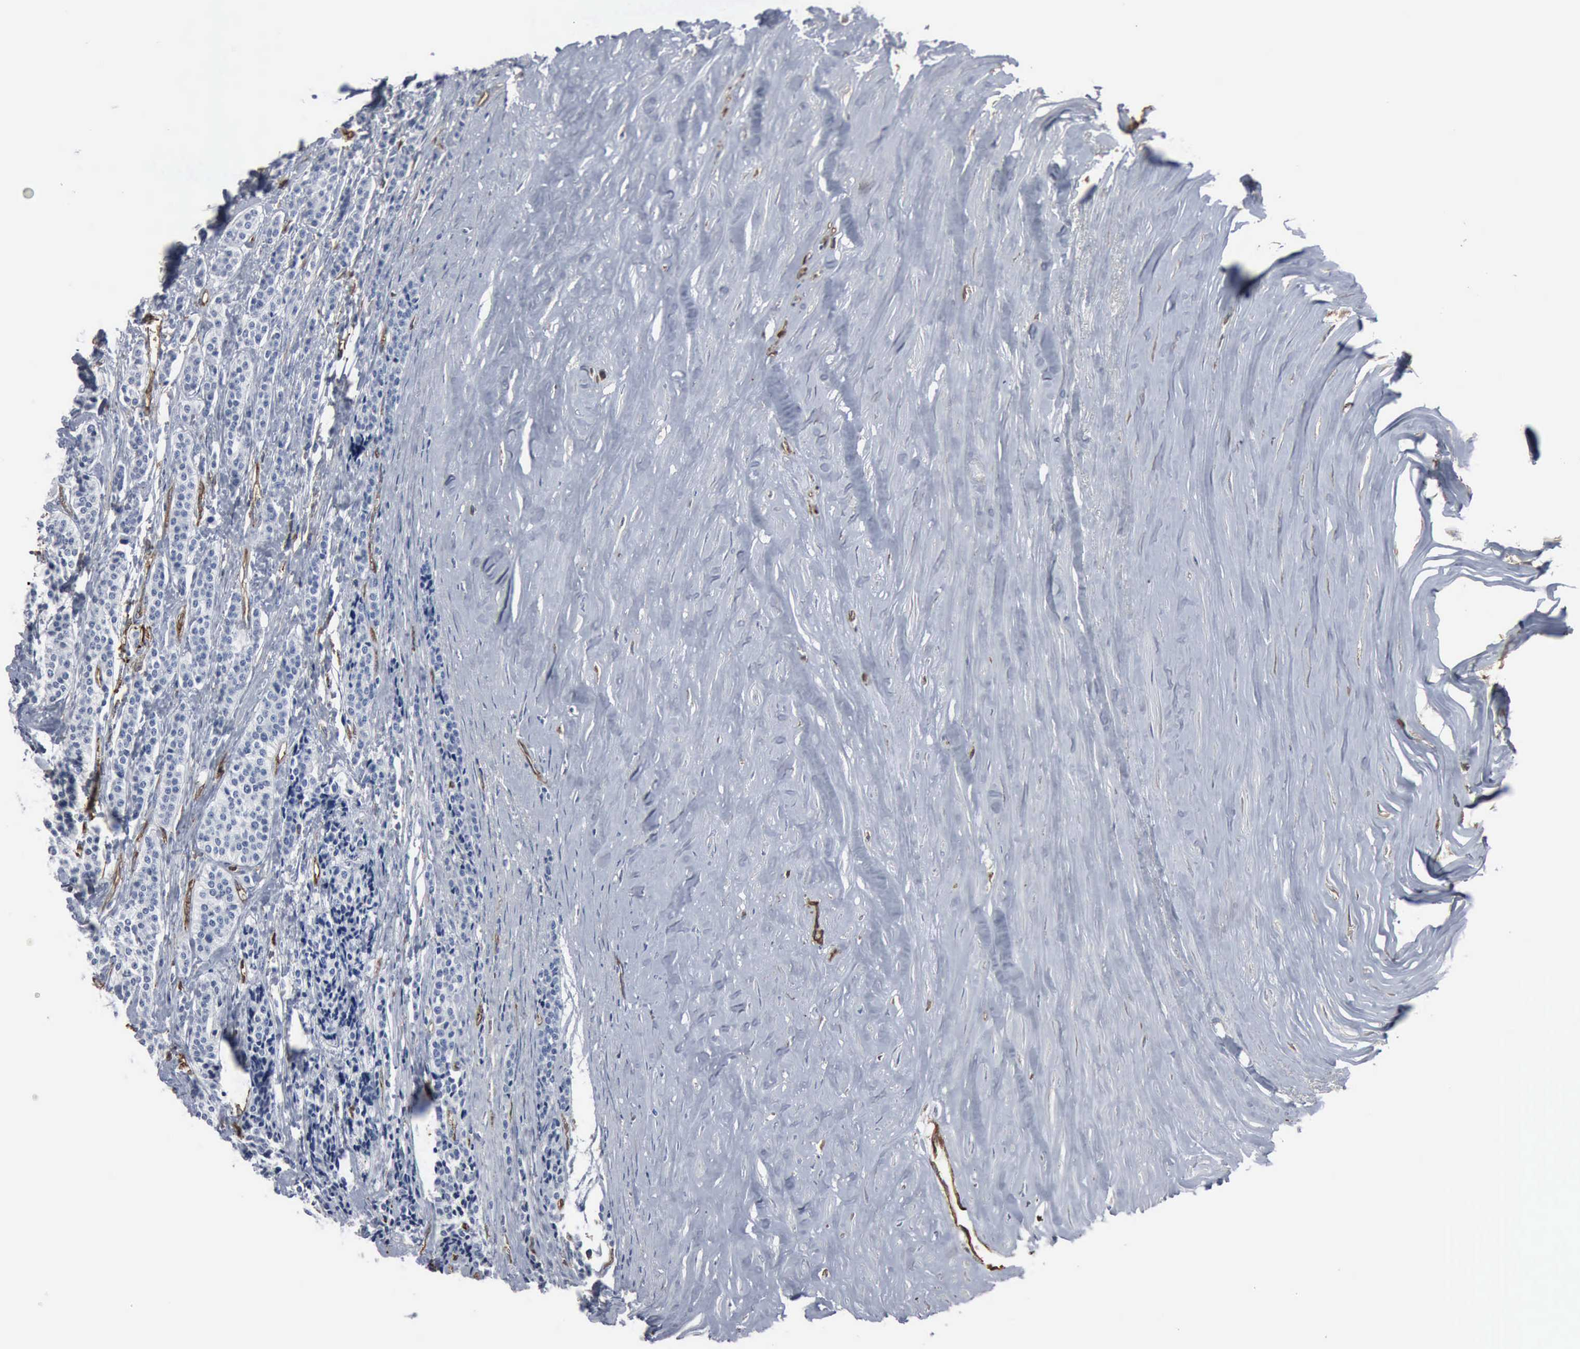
{"staining": {"intensity": "negative", "quantity": "none", "location": "none"}, "tissue": "carcinoid", "cell_type": "Tumor cells", "image_type": "cancer", "snomed": [{"axis": "morphology", "description": "Carcinoid, malignant, NOS"}, {"axis": "topography", "description": "Small intestine"}], "caption": "A histopathology image of carcinoid stained for a protein displays no brown staining in tumor cells.", "gene": "FSCN1", "patient": {"sex": "male", "age": 63}}